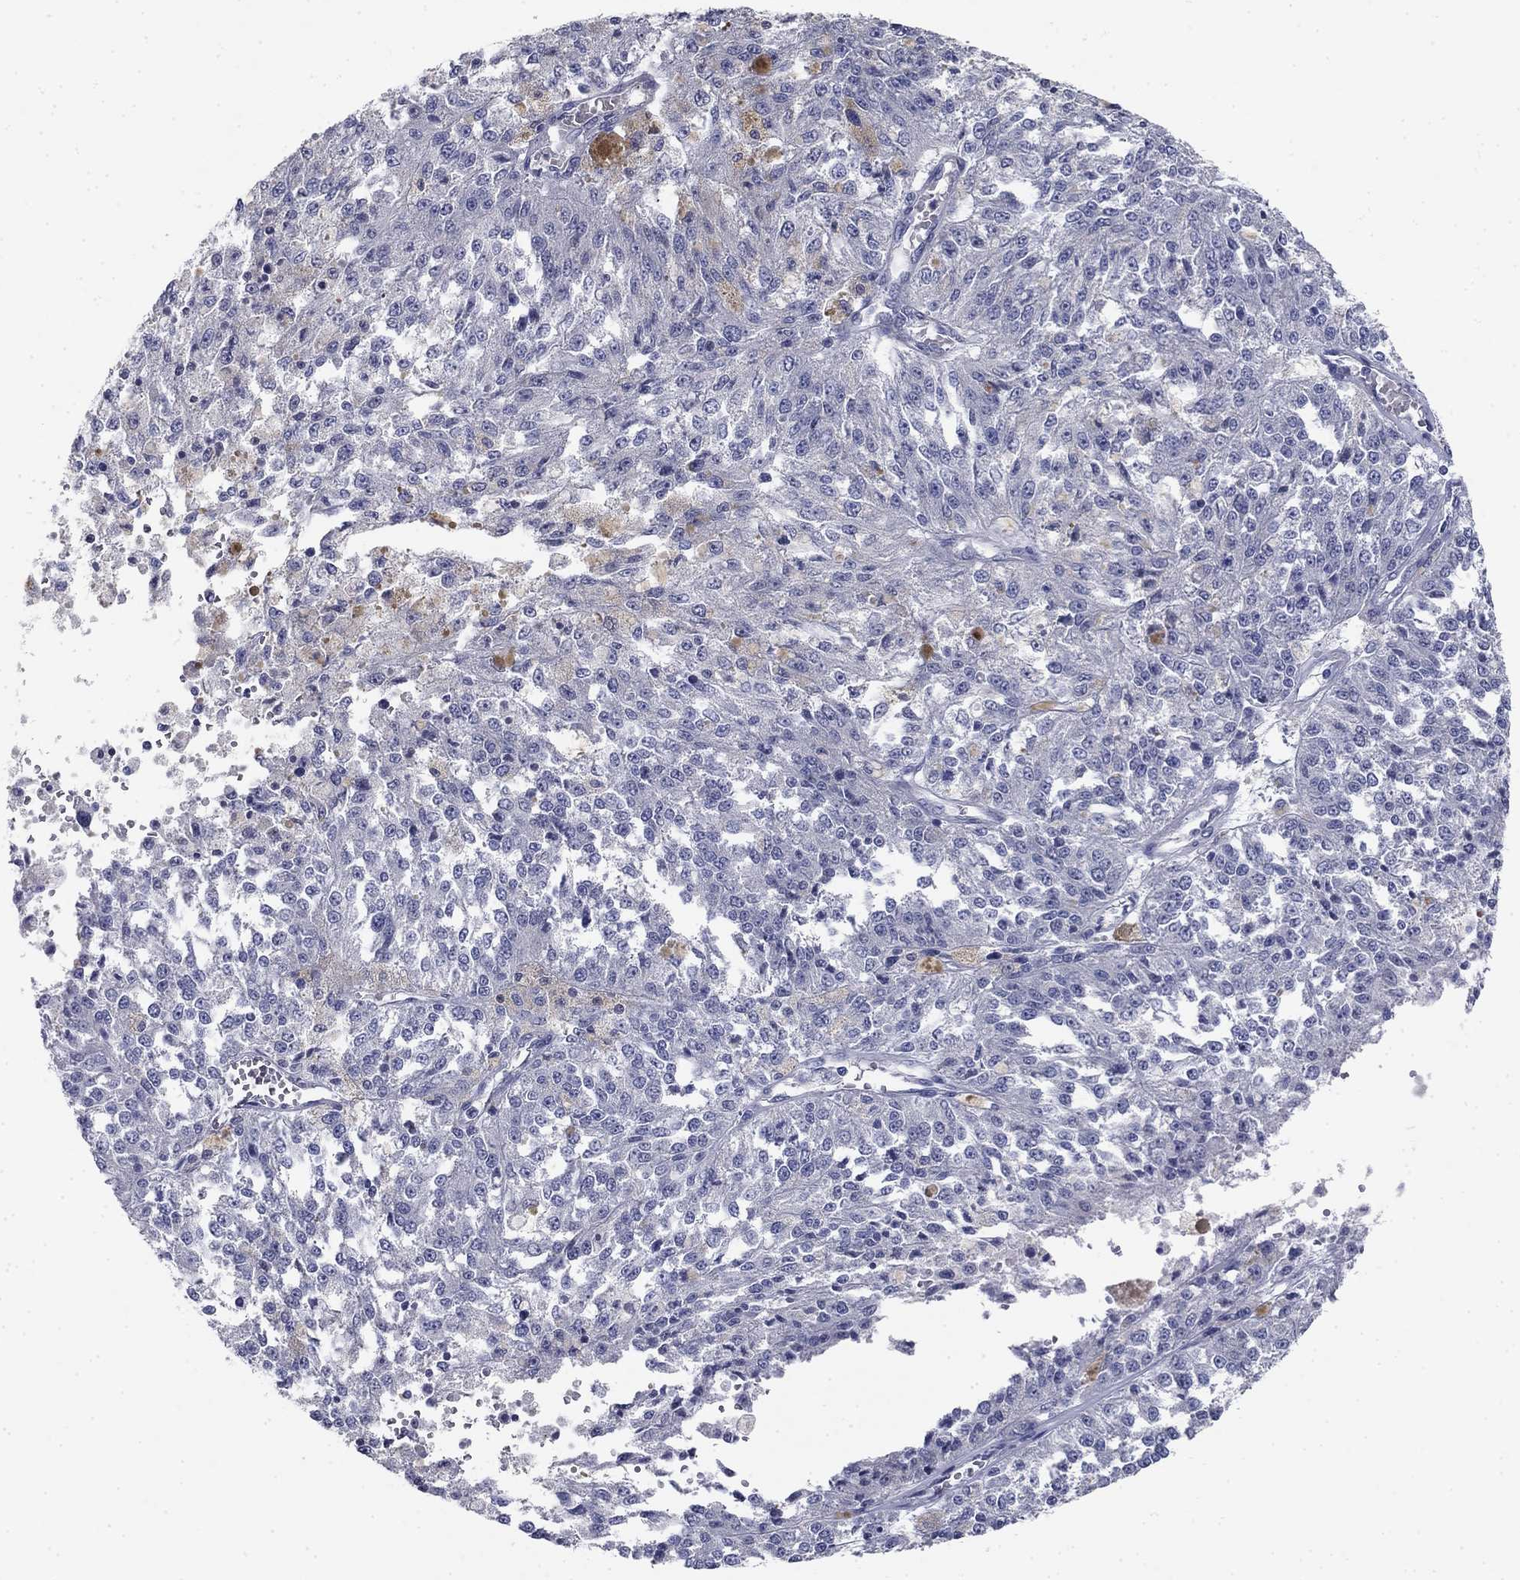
{"staining": {"intensity": "negative", "quantity": "none", "location": "none"}, "tissue": "melanoma", "cell_type": "Tumor cells", "image_type": "cancer", "snomed": [{"axis": "morphology", "description": "Malignant melanoma, Metastatic site"}, {"axis": "topography", "description": "Lymph node"}], "caption": "DAB immunohistochemical staining of malignant melanoma (metastatic site) reveals no significant positivity in tumor cells.", "gene": "GRK7", "patient": {"sex": "female", "age": 64}}